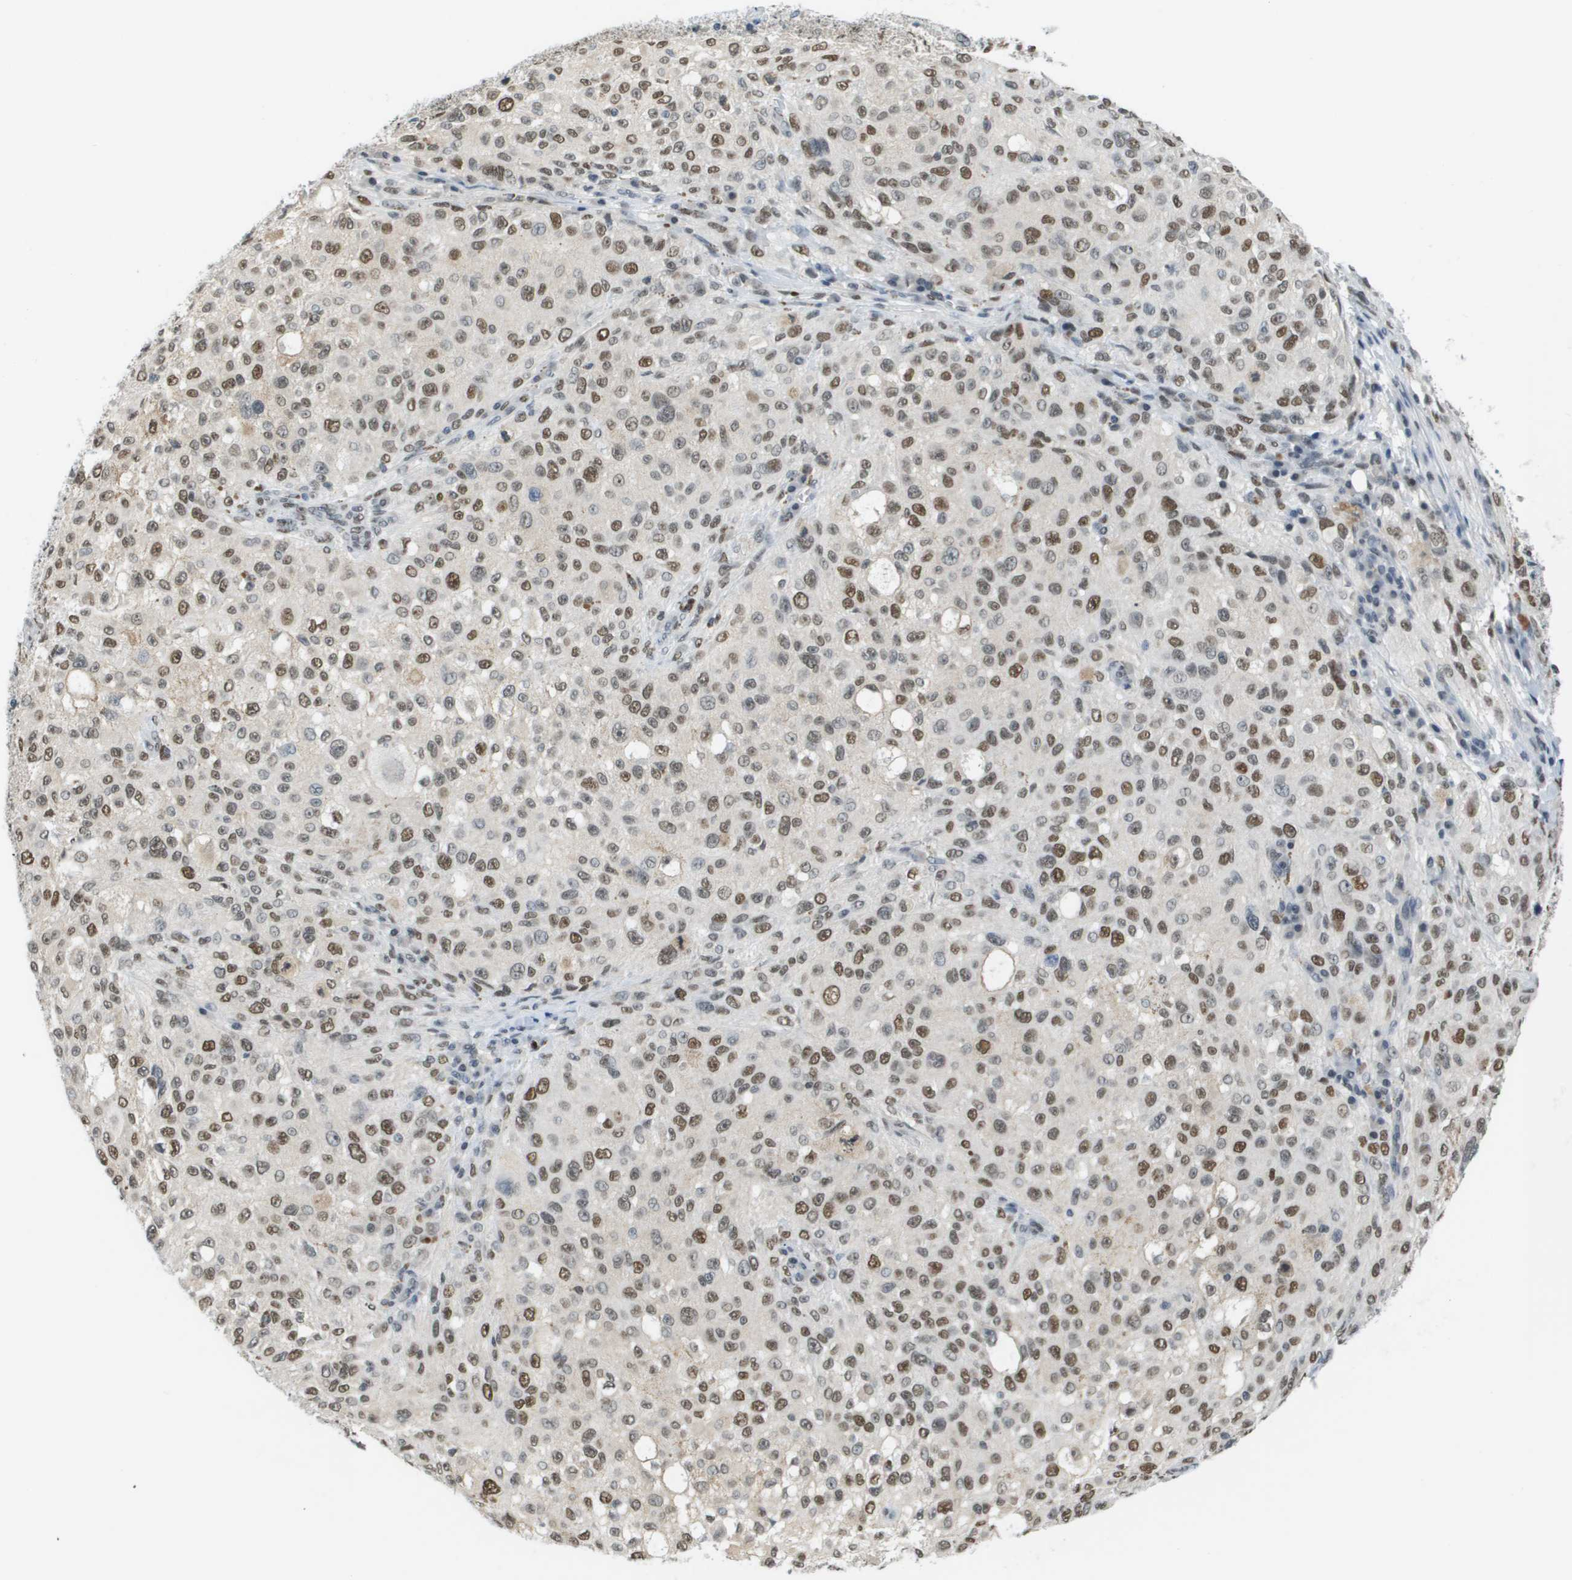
{"staining": {"intensity": "moderate", "quantity": ">75%", "location": "nuclear"}, "tissue": "melanoma", "cell_type": "Tumor cells", "image_type": "cancer", "snomed": [{"axis": "morphology", "description": "Necrosis, NOS"}, {"axis": "morphology", "description": "Malignant melanoma, NOS"}, {"axis": "topography", "description": "Skin"}], "caption": "Brown immunohistochemical staining in human melanoma exhibits moderate nuclear staining in about >75% of tumor cells.", "gene": "CBX5", "patient": {"sex": "female", "age": 87}}